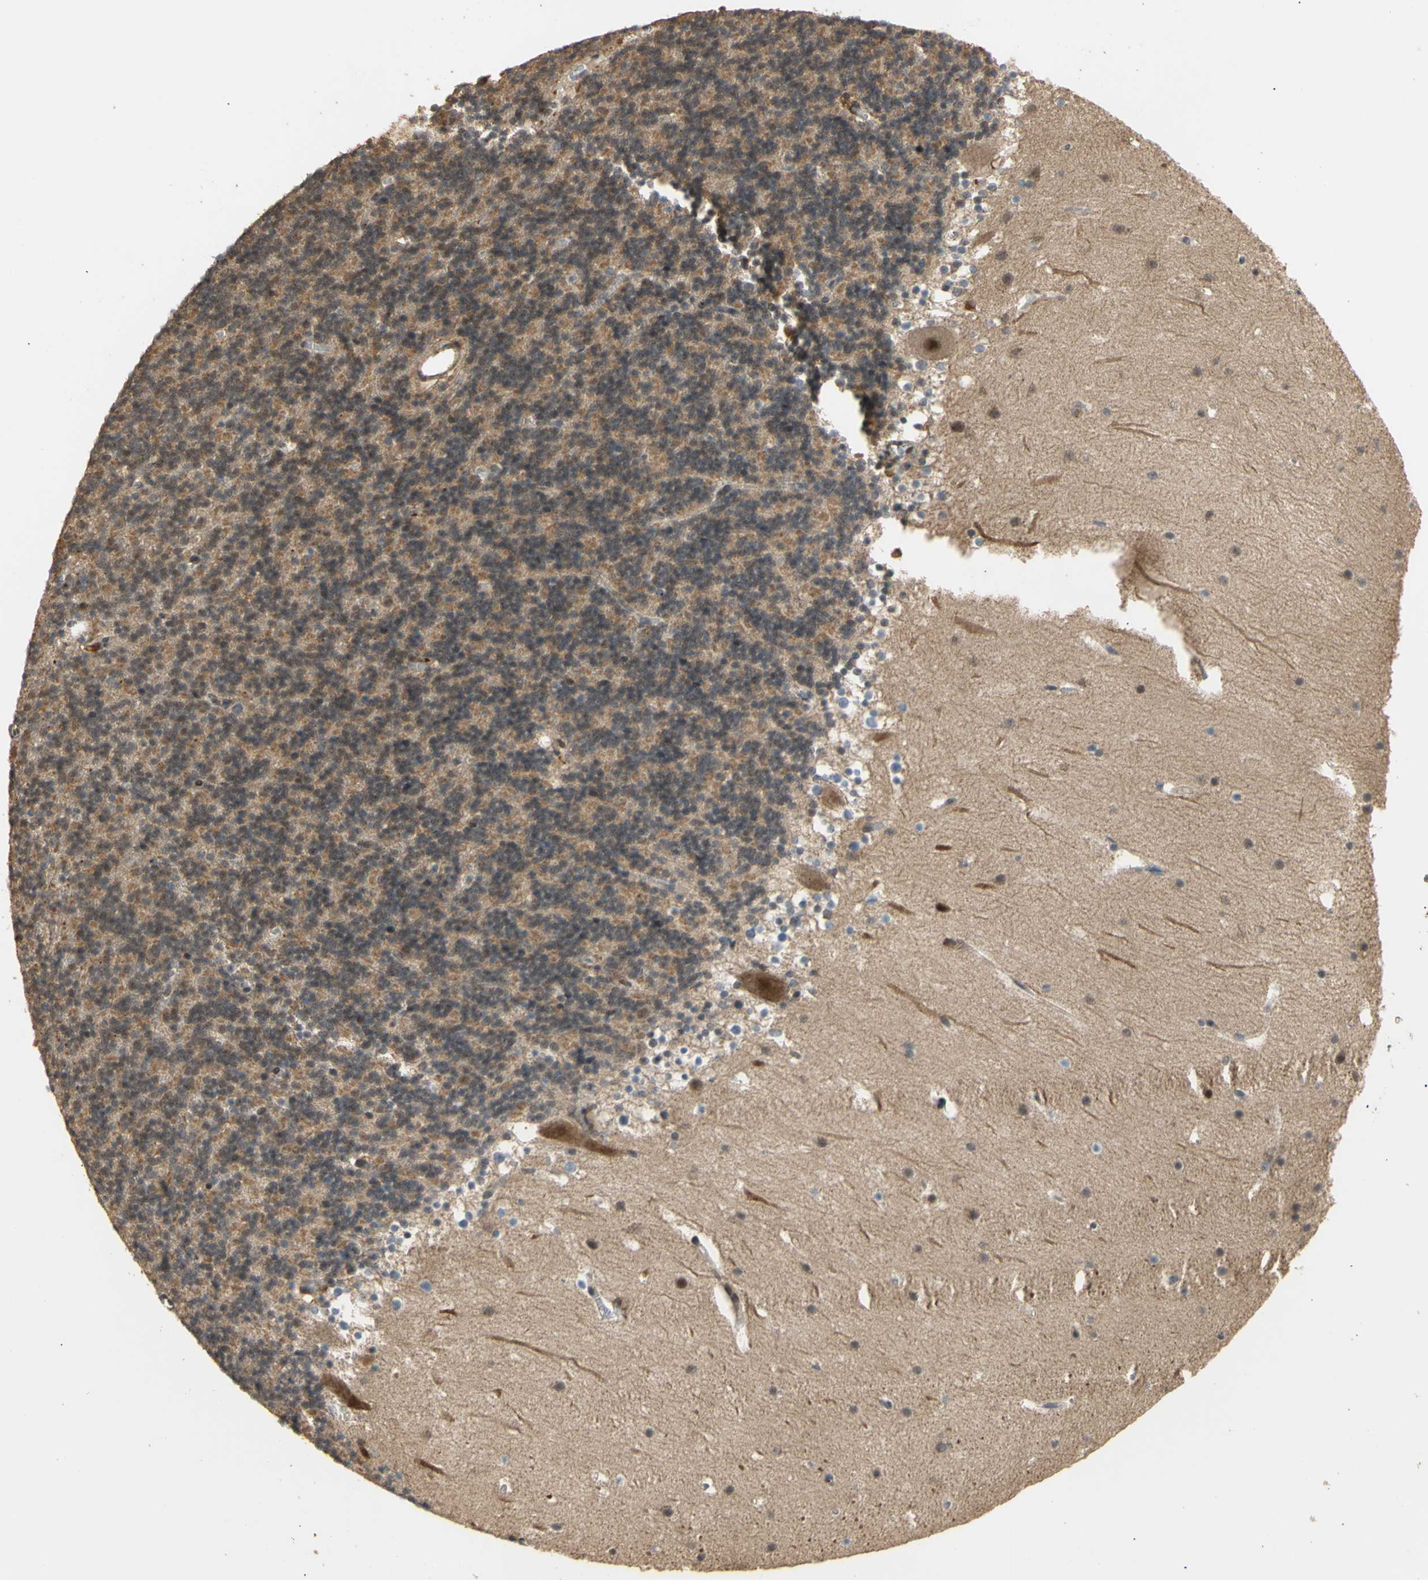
{"staining": {"intensity": "negative", "quantity": "none", "location": "none"}, "tissue": "cerebellum", "cell_type": "Cells in granular layer", "image_type": "normal", "snomed": [{"axis": "morphology", "description": "Normal tissue, NOS"}, {"axis": "topography", "description": "Cerebellum"}], "caption": "IHC image of benign cerebellum: human cerebellum stained with DAB displays no significant protein expression in cells in granular layer. Brightfield microscopy of immunohistochemistry stained with DAB (brown) and hematoxylin (blue), captured at high magnification.", "gene": "GTF2E2", "patient": {"sex": "male", "age": 45}}